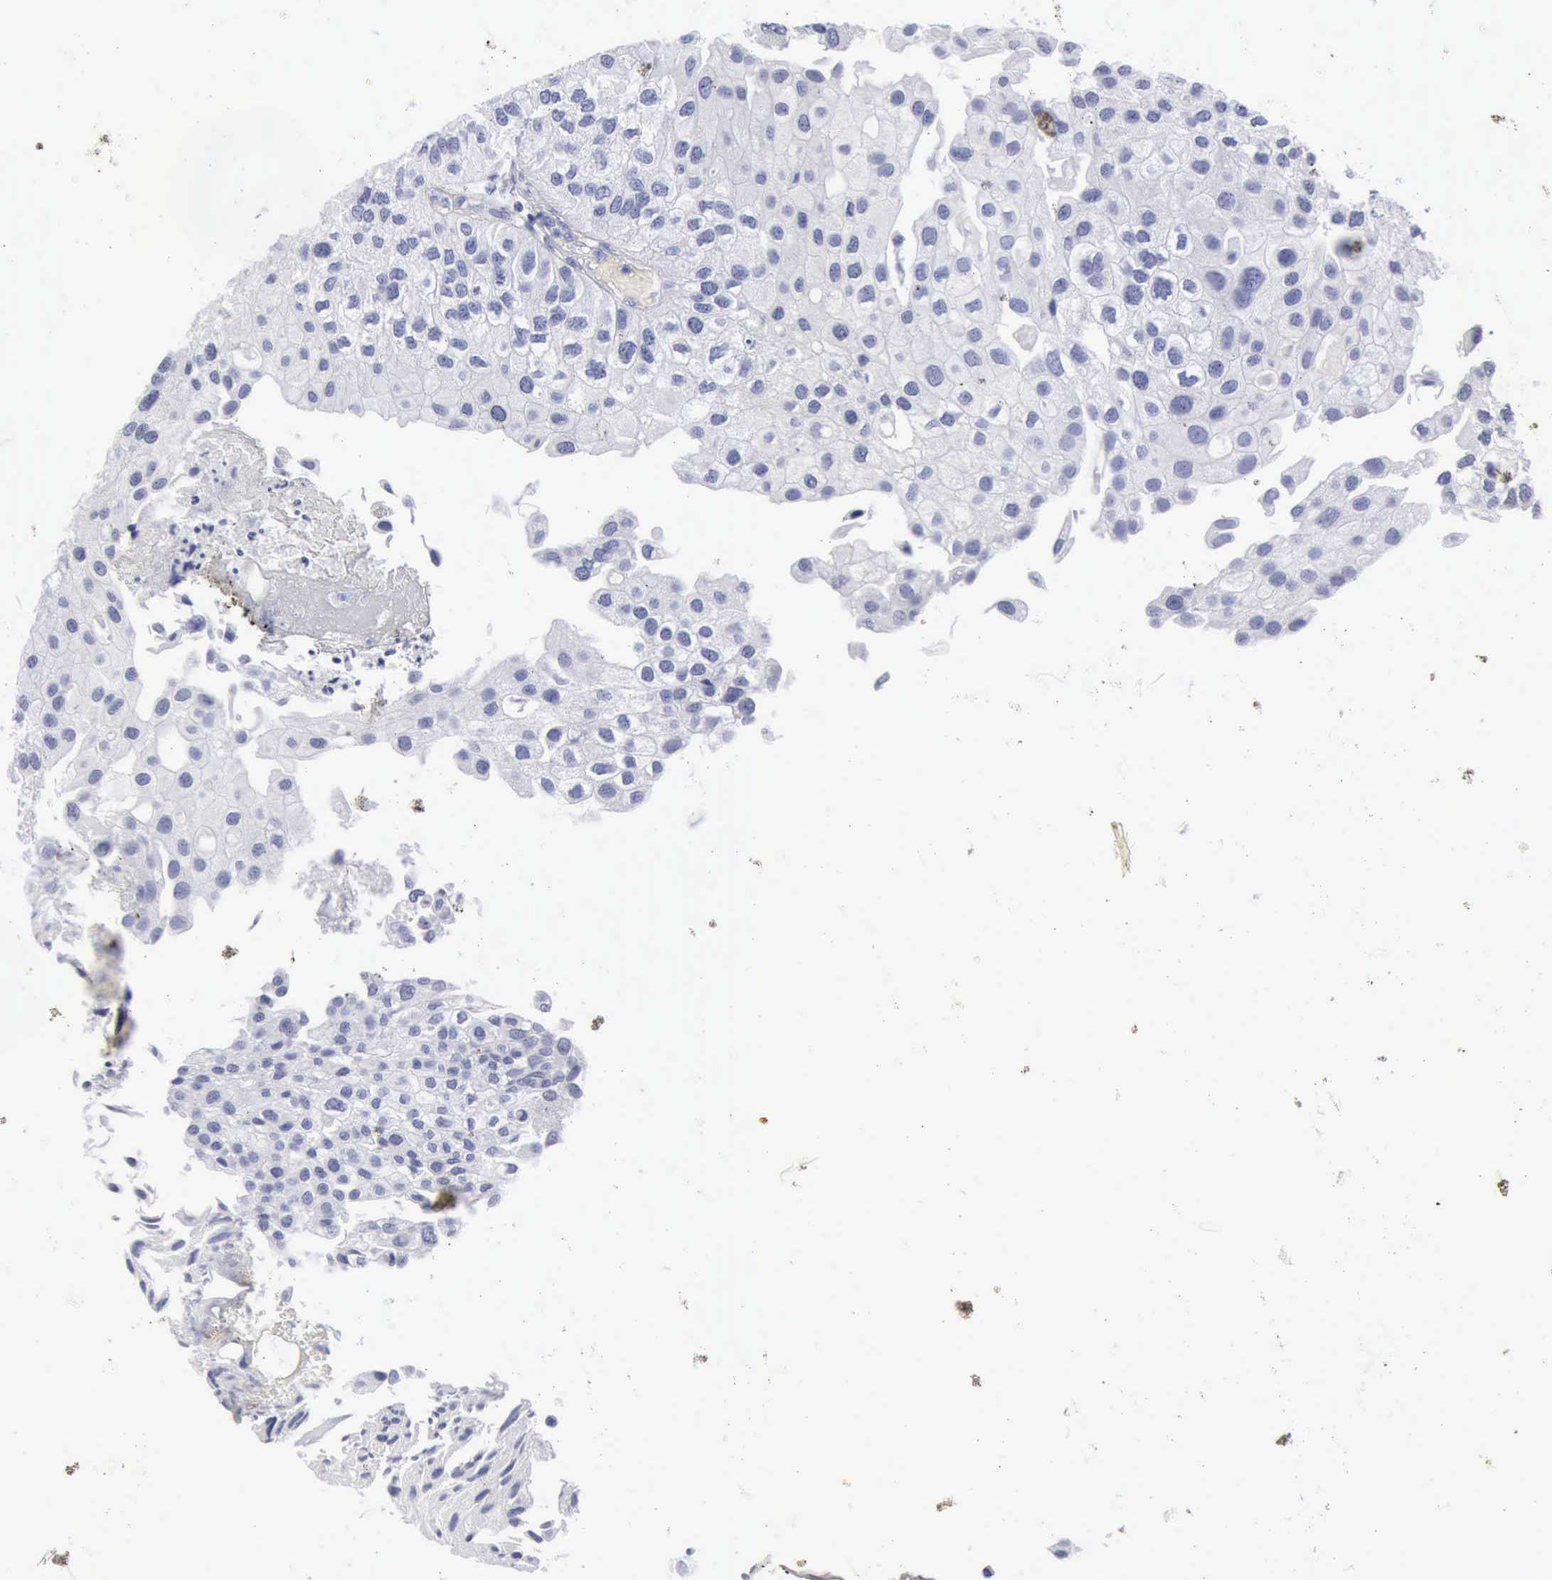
{"staining": {"intensity": "negative", "quantity": "none", "location": "none"}, "tissue": "urothelial cancer", "cell_type": "Tumor cells", "image_type": "cancer", "snomed": [{"axis": "morphology", "description": "Urothelial carcinoma, Low grade"}, {"axis": "topography", "description": "Urinary bladder"}], "caption": "Immunohistochemistry of urothelial cancer shows no expression in tumor cells. The staining is performed using DAB brown chromogen with nuclei counter-stained in using hematoxylin.", "gene": "NCAM1", "patient": {"sex": "female", "age": 89}}